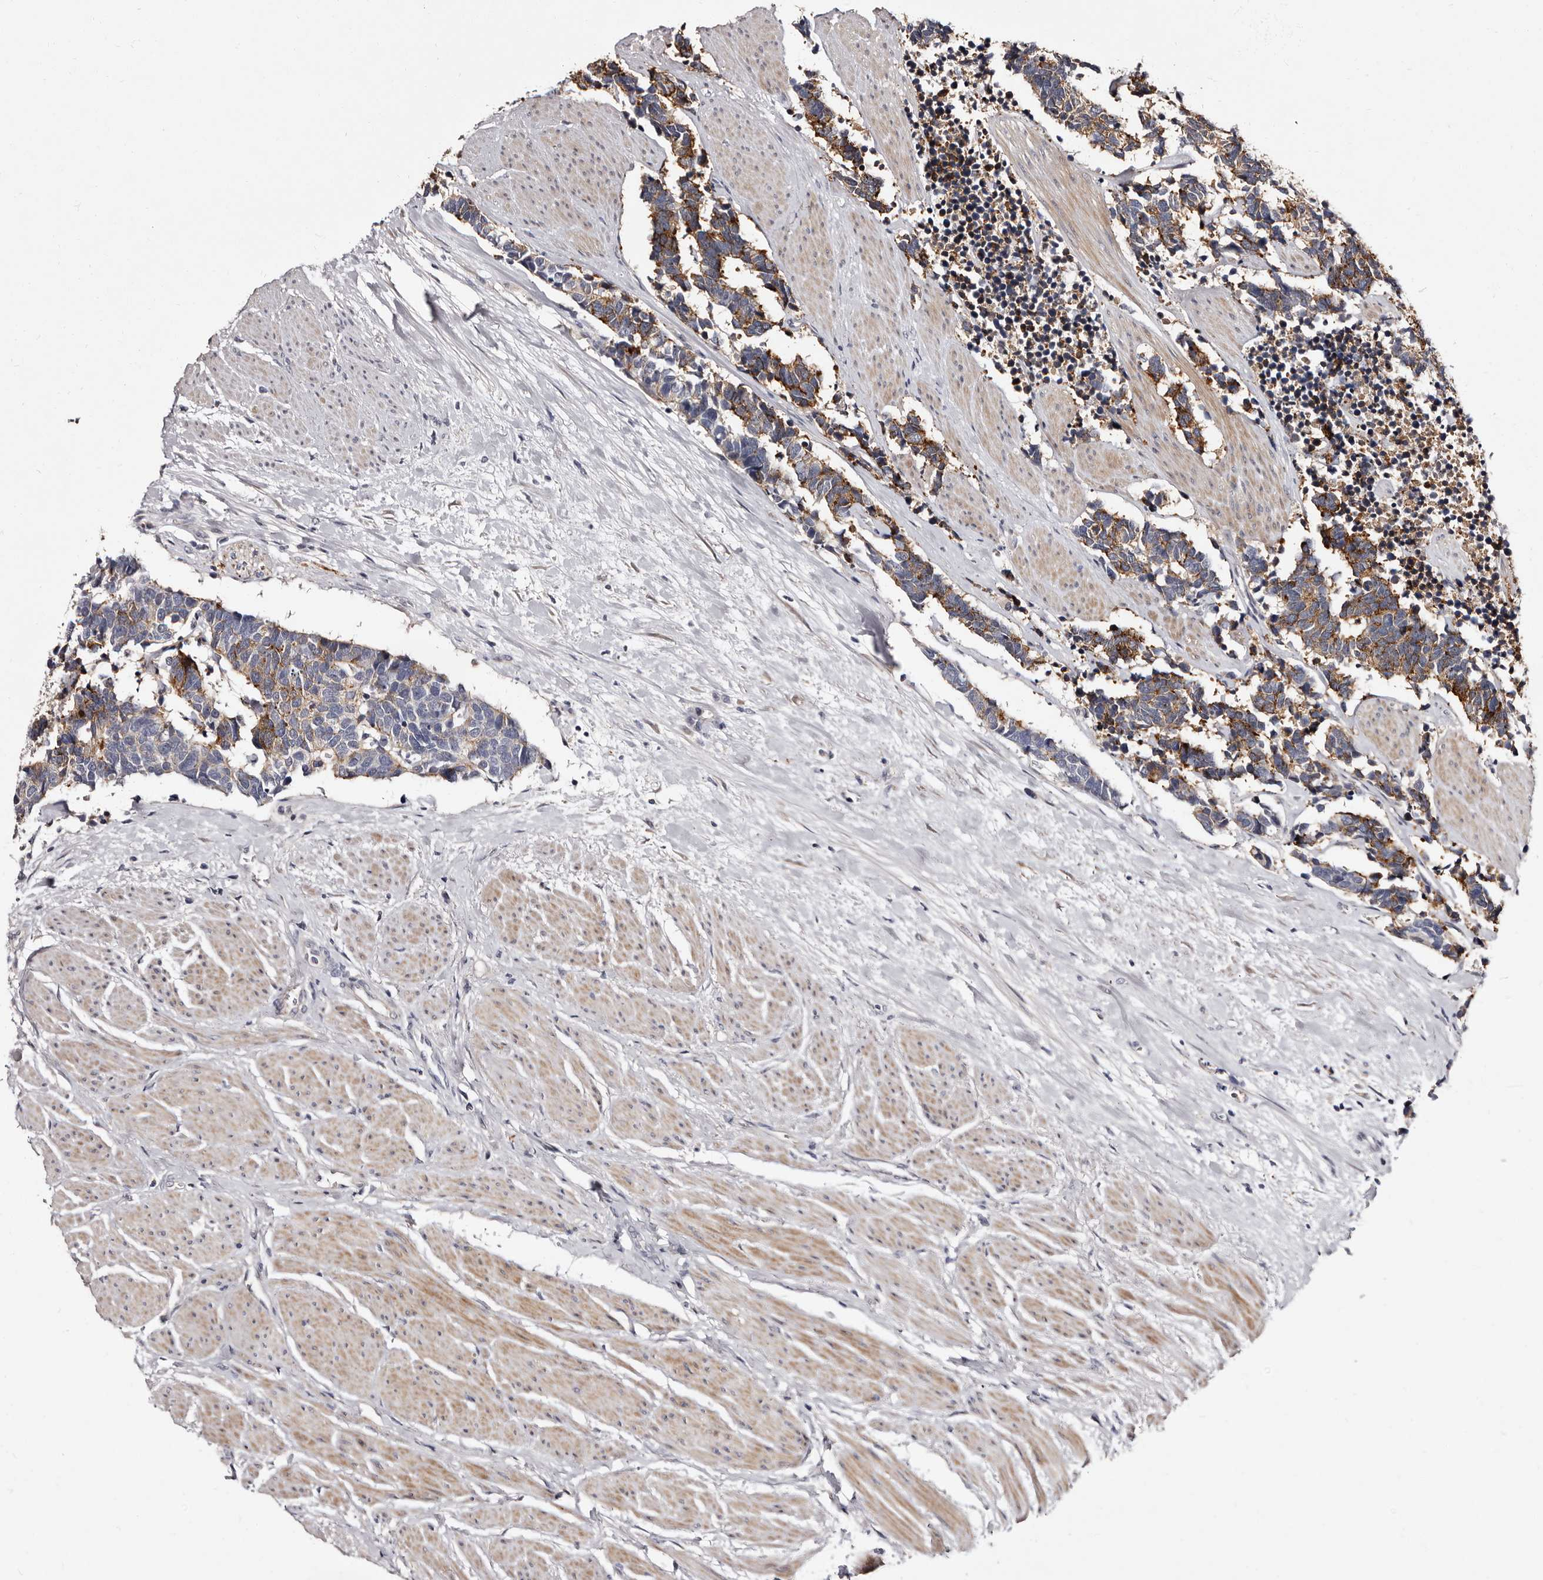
{"staining": {"intensity": "strong", "quantity": "25%-75%", "location": "cytoplasmic/membranous"}, "tissue": "carcinoid", "cell_type": "Tumor cells", "image_type": "cancer", "snomed": [{"axis": "morphology", "description": "Carcinoma, NOS"}, {"axis": "morphology", "description": "Carcinoid, malignant, NOS"}, {"axis": "topography", "description": "Urinary bladder"}], "caption": "Tumor cells demonstrate high levels of strong cytoplasmic/membranous positivity in about 25%-75% of cells in carcinoma.", "gene": "LANCL2", "patient": {"sex": "male", "age": 57}}